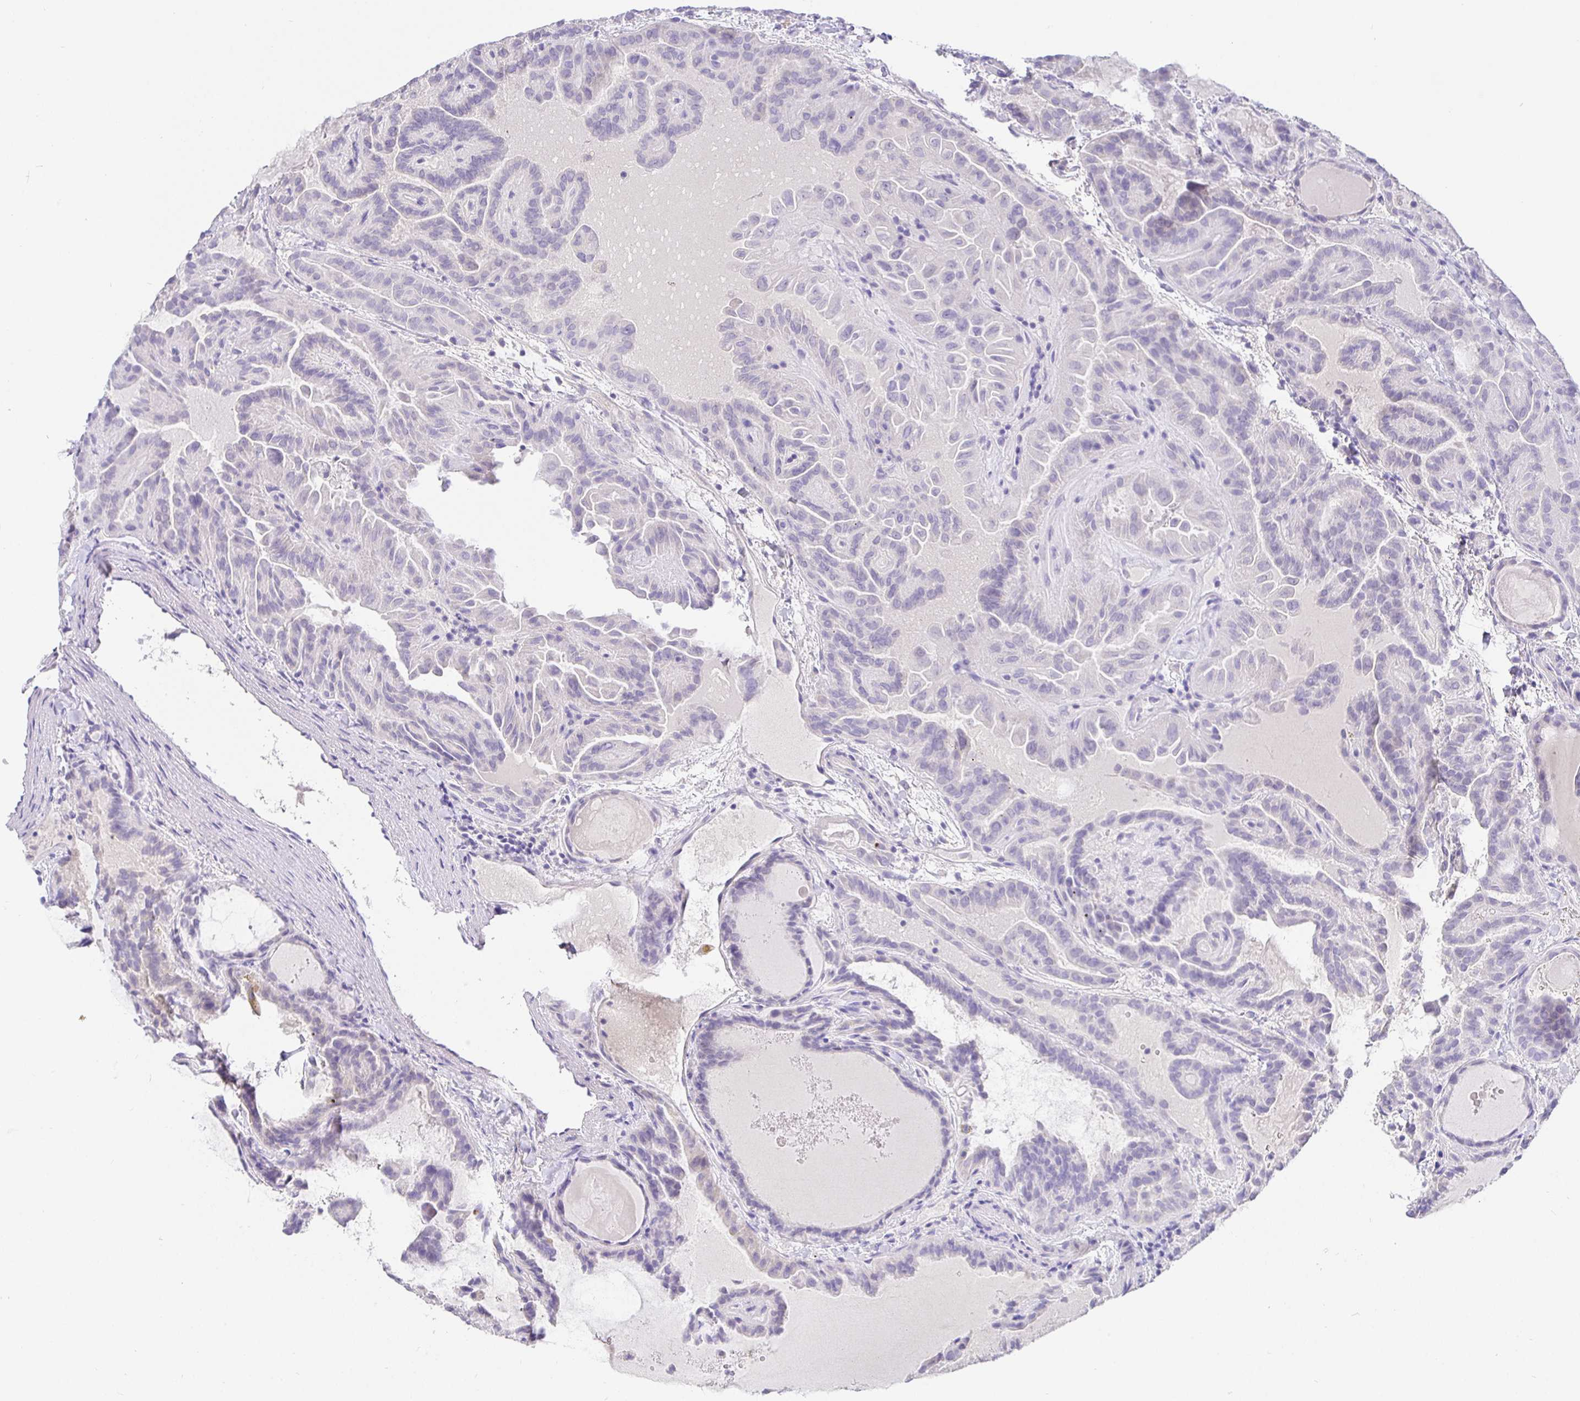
{"staining": {"intensity": "negative", "quantity": "none", "location": "none"}, "tissue": "thyroid cancer", "cell_type": "Tumor cells", "image_type": "cancer", "snomed": [{"axis": "morphology", "description": "Papillary adenocarcinoma, NOS"}, {"axis": "topography", "description": "Thyroid gland"}], "caption": "Thyroid cancer (papillary adenocarcinoma) was stained to show a protein in brown. There is no significant positivity in tumor cells.", "gene": "TPTE", "patient": {"sex": "female", "age": 46}}